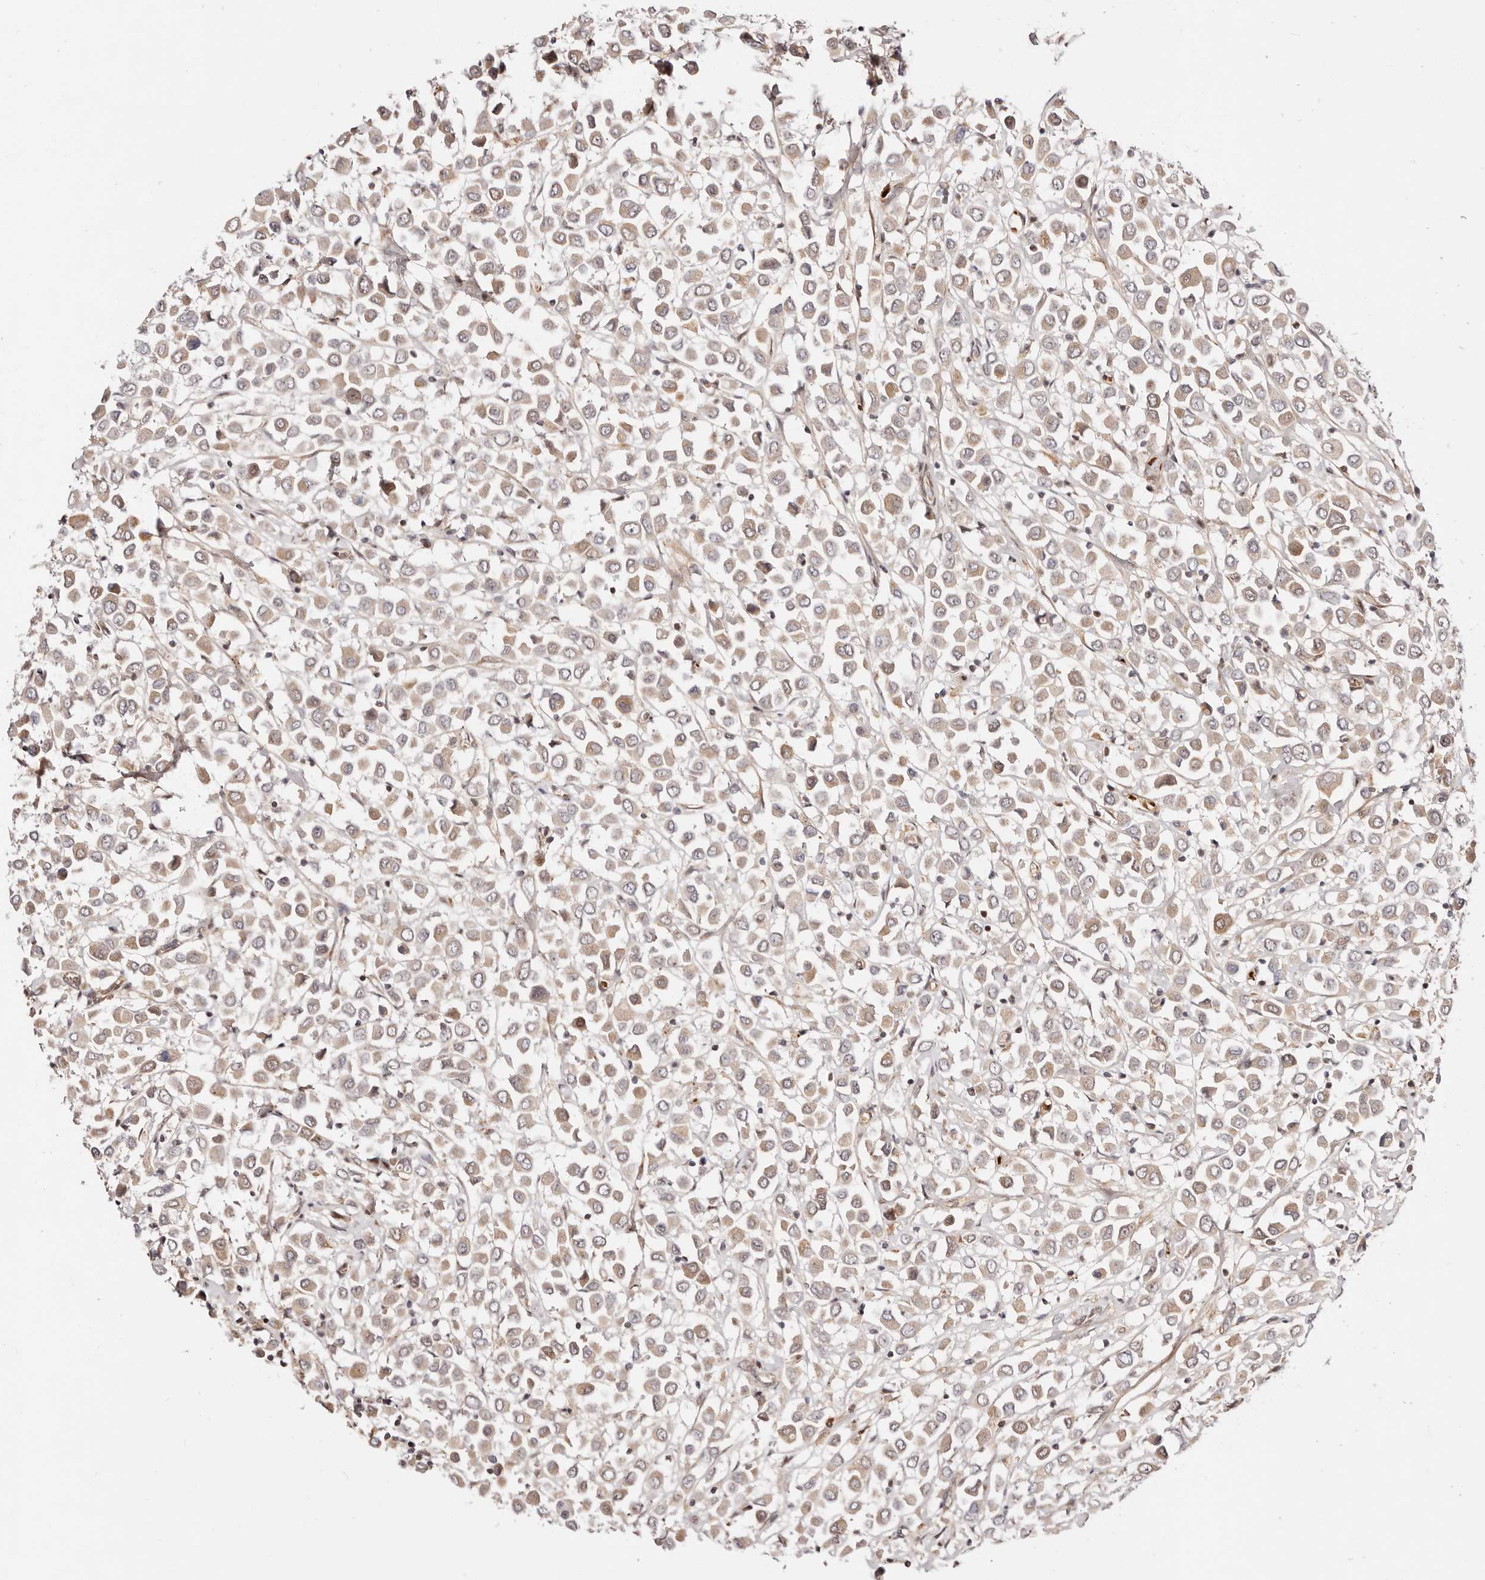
{"staining": {"intensity": "weak", "quantity": ">75%", "location": "cytoplasmic/membranous"}, "tissue": "breast cancer", "cell_type": "Tumor cells", "image_type": "cancer", "snomed": [{"axis": "morphology", "description": "Duct carcinoma"}, {"axis": "topography", "description": "Breast"}], "caption": "Breast cancer (invasive ductal carcinoma) stained with IHC shows weak cytoplasmic/membranous staining in about >75% of tumor cells.", "gene": "WRN", "patient": {"sex": "female", "age": 61}}